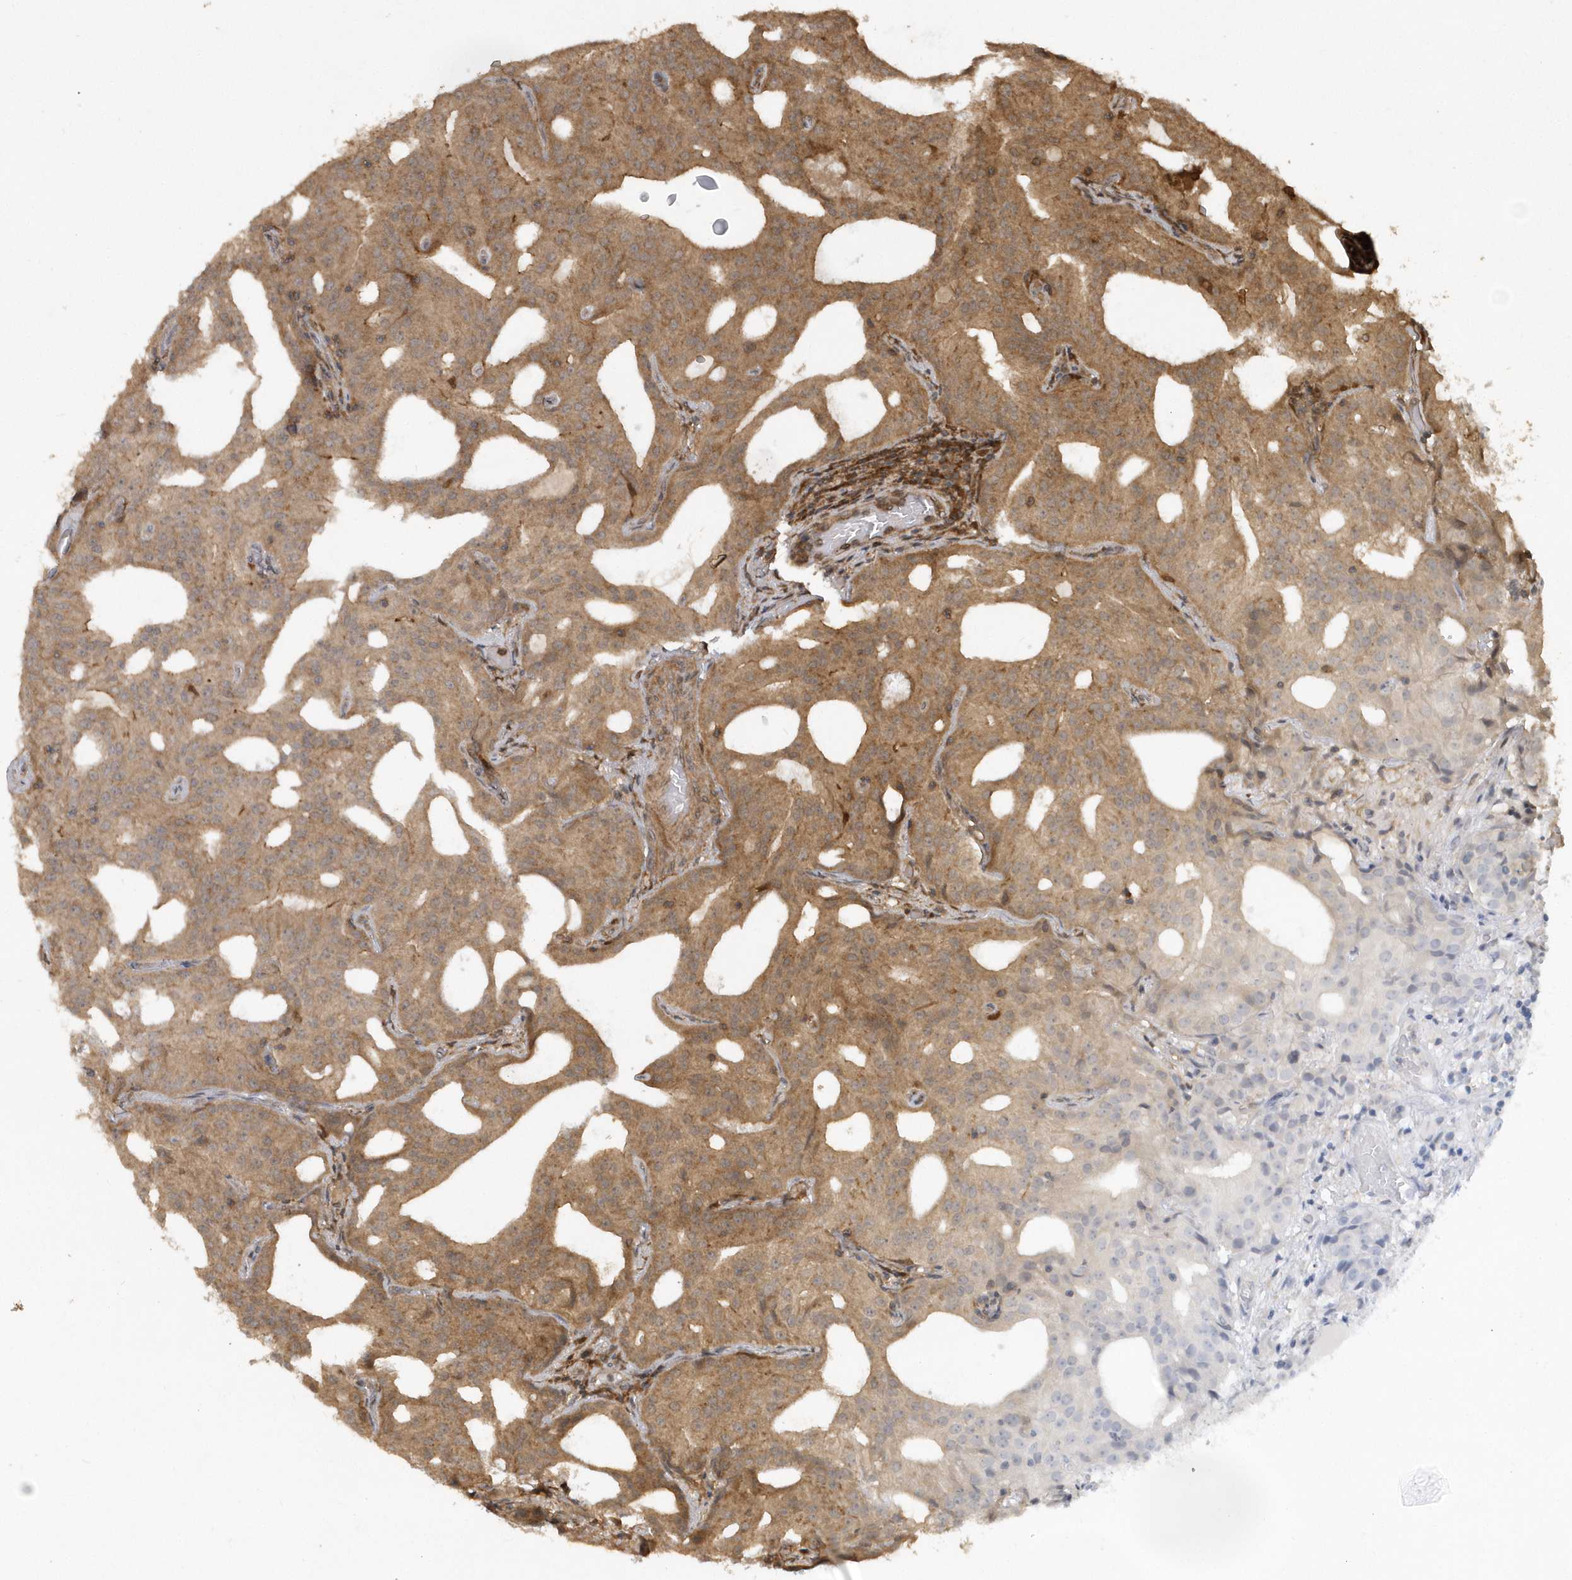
{"staining": {"intensity": "moderate", "quantity": ">75%", "location": "cytoplasmic/membranous"}, "tissue": "prostate cancer", "cell_type": "Tumor cells", "image_type": "cancer", "snomed": [{"axis": "morphology", "description": "Adenocarcinoma, Medium grade"}, {"axis": "topography", "description": "Prostate"}], "caption": "This micrograph demonstrates immunohistochemistry staining of human medium-grade adenocarcinoma (prostate), with medium moderate cytoplasmic/membranous expression in about >75% of tumor cells.", "gene": "LACC1", "patient": {"sex": "male", "age": 88}}